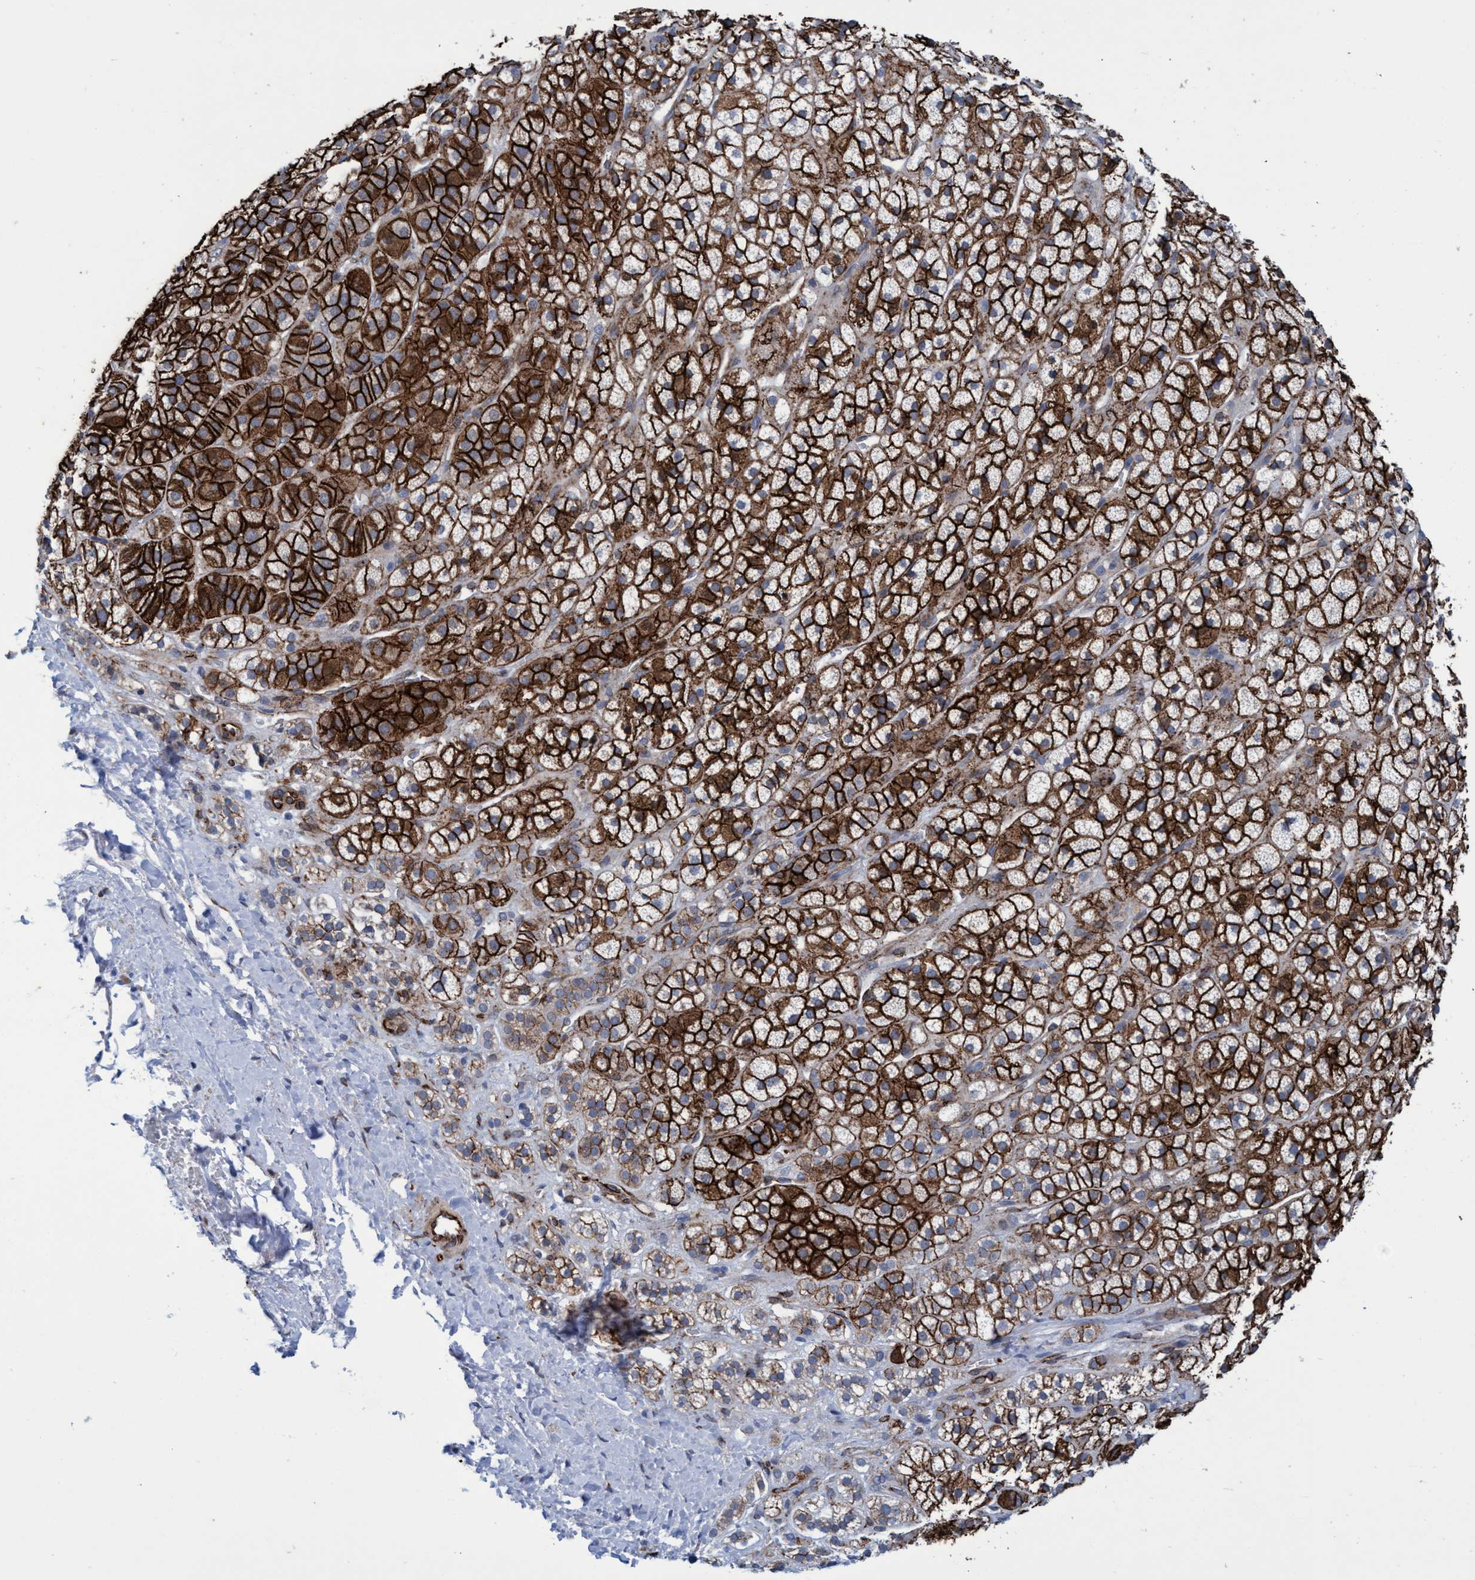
{"staining": {"intensity": "strong", "quantity": ">75%", "location": "cytoplasmic/membranous"}, "tissue": "adrenal gland", "cell_type": "Glandular cells", "image_type": "normal", "snomed": [{"axis": "morphology", "description": "Normal tissue, NOS"}, {"axis": "topography", "description": "Adrenal gland"}], "caption": "Adrenal gland stained with a brown dye reveals strong cytoplasmic/membranous positive staining in about >75% of glandular cells.", "gene": "SLC43A2", "patient": {"sex": "male", "age": 56}}